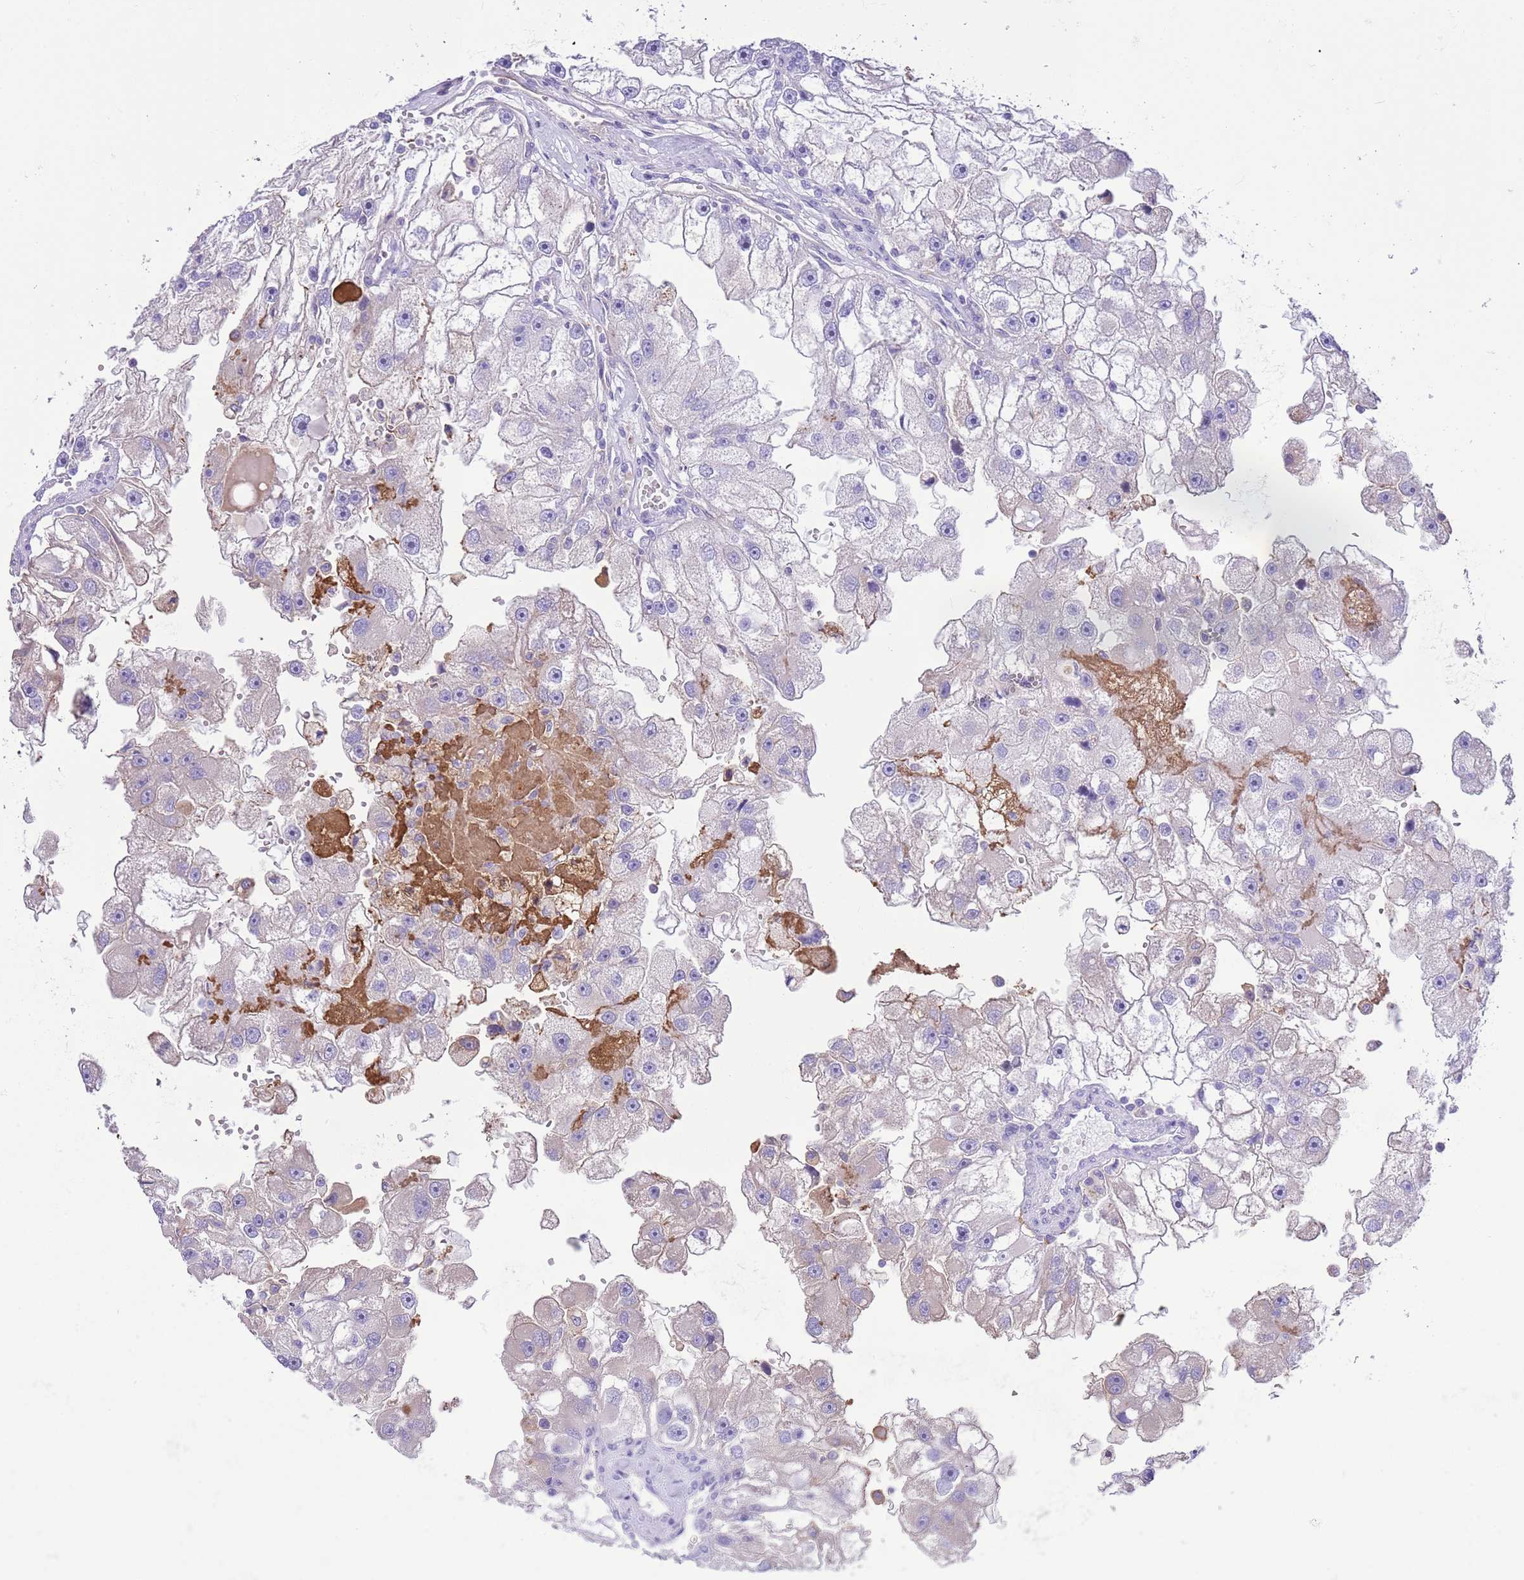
{"staining": {"intensity": "negative", "quantity": "none", "location": "none"}, "tissue": "renal cancer", "cell_type": "Tumor cells", "image_type": "cancer", "snomed": [{"axis": "morphology", "description": "Adenocarcinoma, NOS"}, {"axis": "topography", "description": "Kidney"}], "caption": "The IHC micrograph has no significant staining in tumor cells of renal adenocarcinoma tissue.", "gene": "IGF1", "patient": {"sex": "male", "age": 63}}